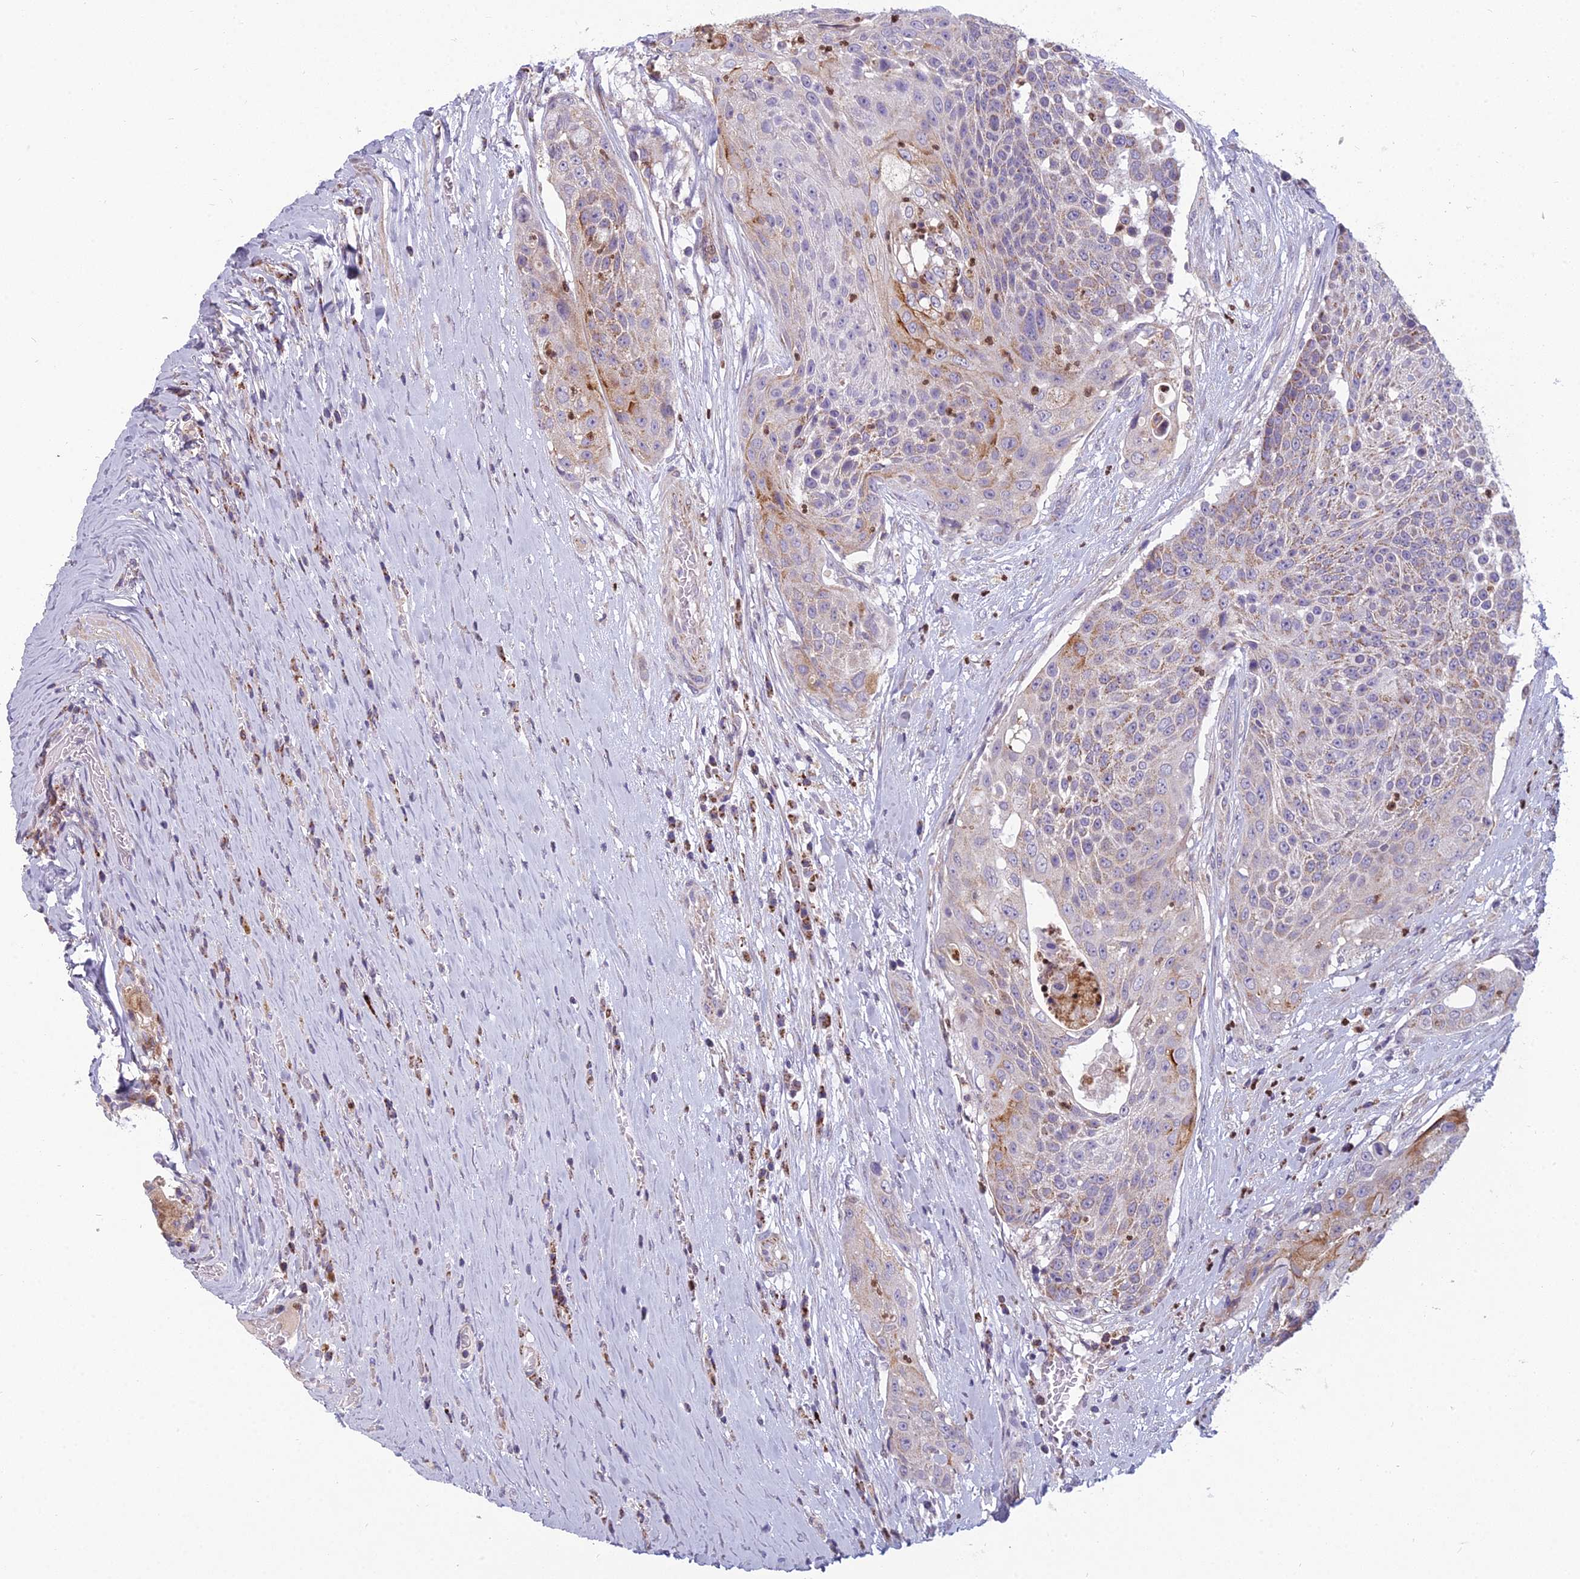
{"staining": {"intensity": "moderate", "quantity": "<25%", "location": "cytoplasmic/membranous"}, "tissue": "urothelial cancer", "cell_type": "Tumor cells", "image_type": "cancer", "snomed": [{"axis": "morphology", "description": "Urothelial carcinoma, High grade"}, {"axis": "topography", "description": "Urinary bladder"}], "caption": "Urothelial carcinoma (high-grade) stained for a protein (brown) reveals moderate cytoplasmic/membranous positive positivity in about <25% of tumor cells.", "gene": "ENSG00000188897", "patient": {"sex": "female", "age": 63}}